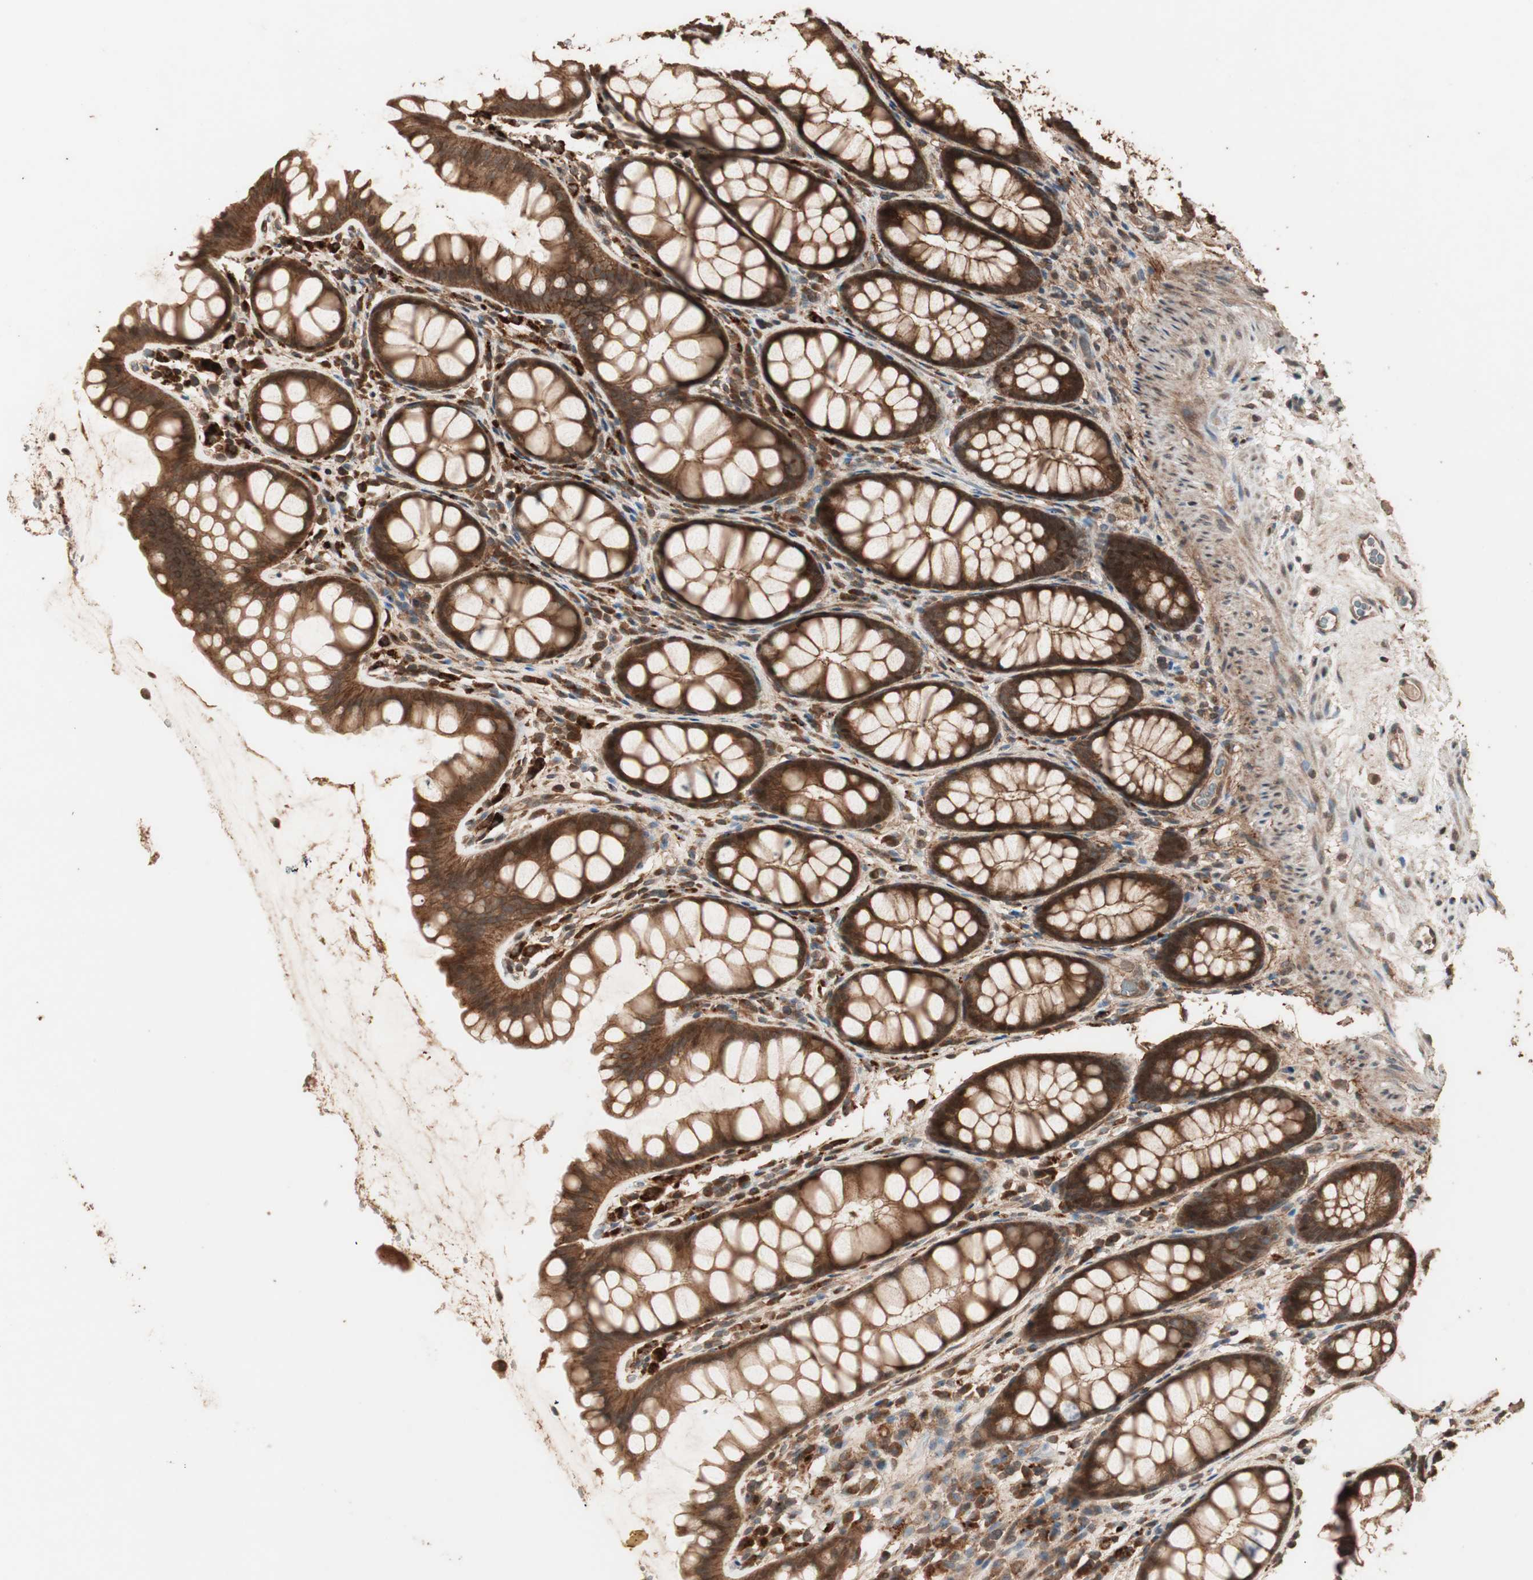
{"staining": {"intensity": "moderate", "quantity": ">75%", "location": "cytoplasmic/membranous,nuclear"}, "tissue": "colon", "cell_type": "Endothelial cells", "image_type": "normal", "snomed": [{"axis": "morphology", "description": "Normal tissue, NOS"}, {"axis": "topography", "description": "Colon"}], "caption": "About >75% of endothelial cells in unremarkable human colon show moderate cytoplasmic/membranous,nuclear protein positivity as visualized by brown immunohistochemical staining.", "gene": "USP20", "patient": {"sex": "female", "age": 55}}